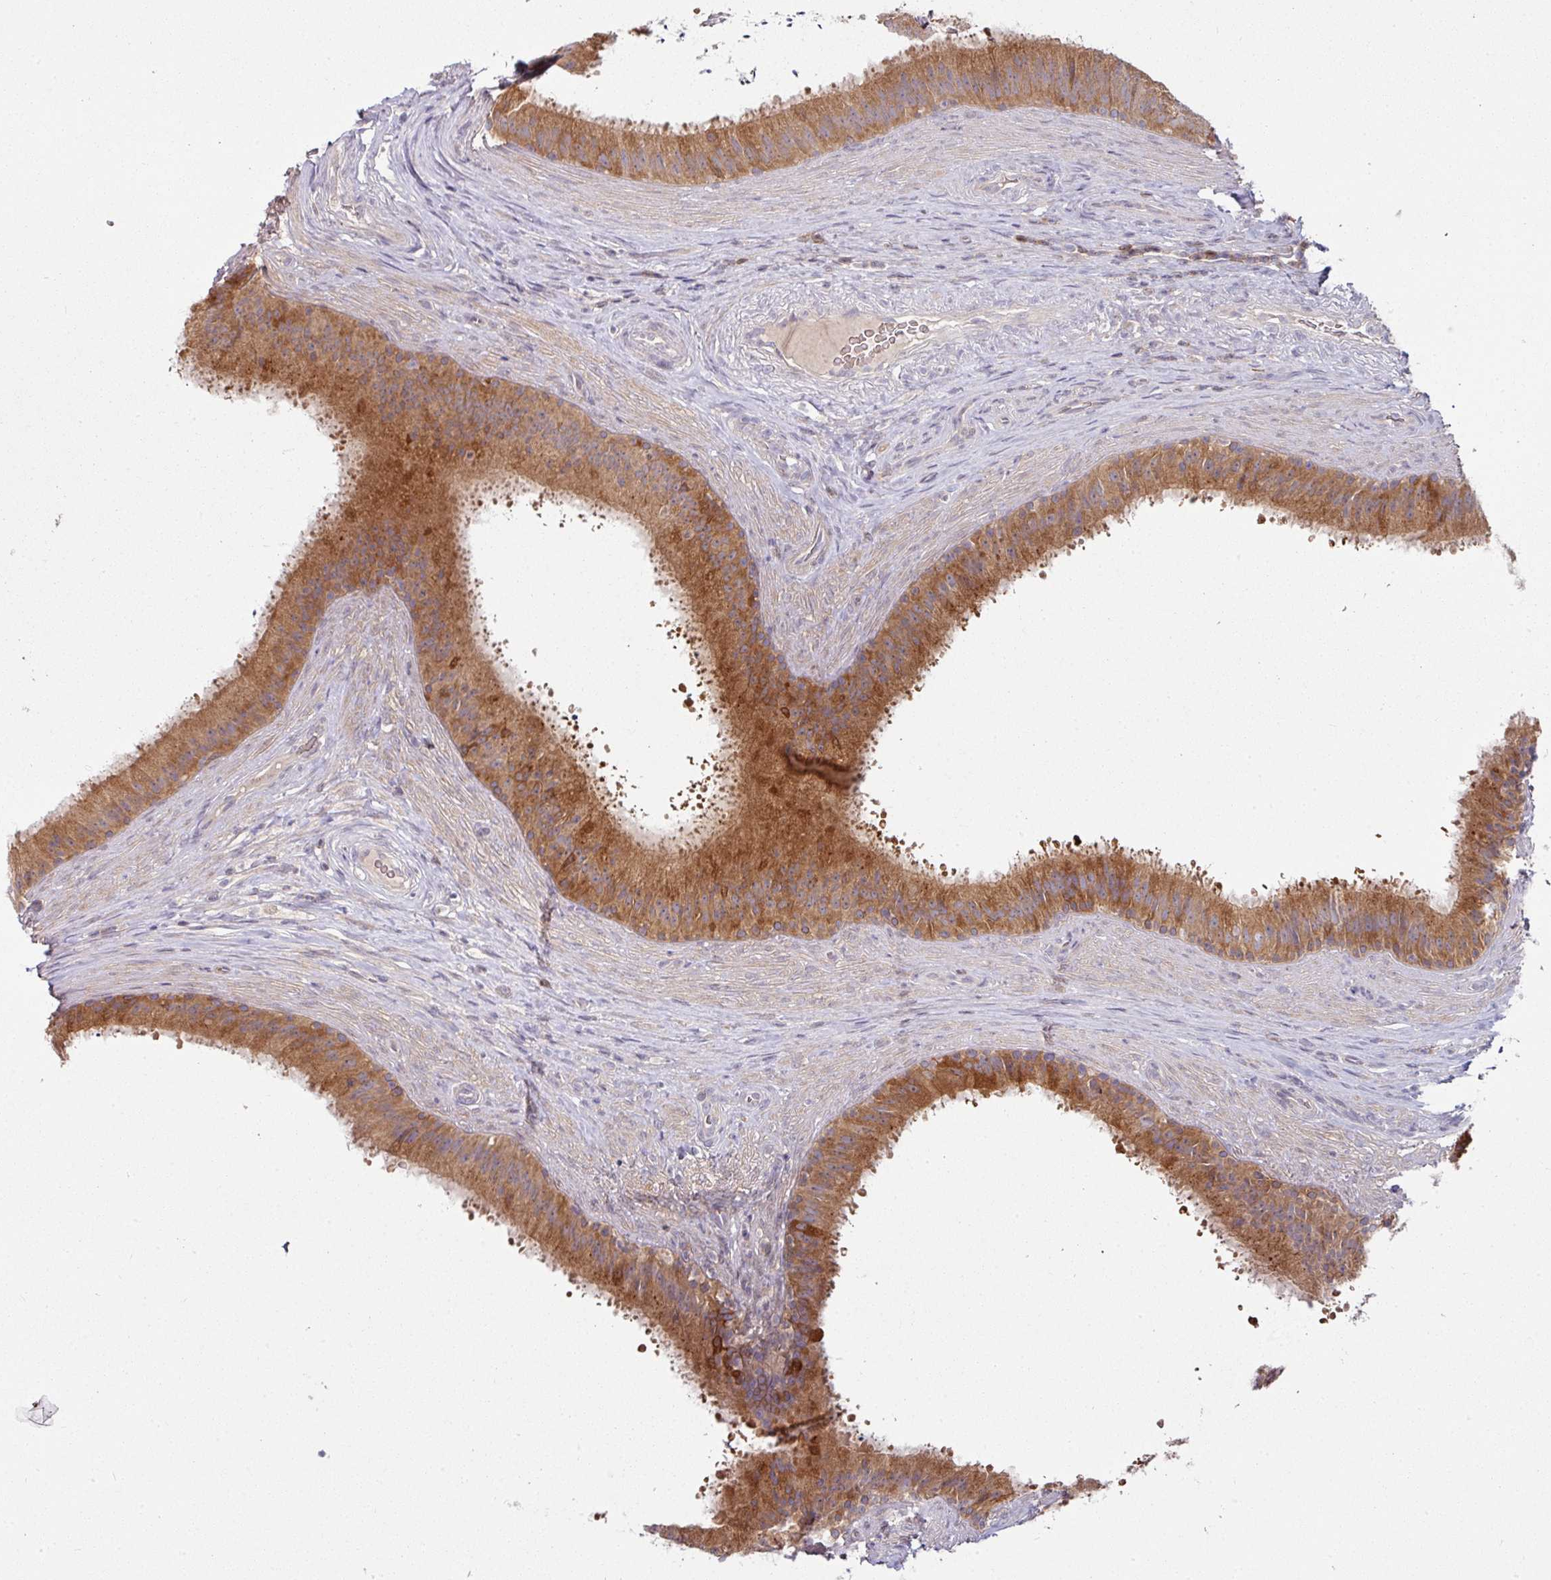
{"staining": {"intensity": "strong", "quantity": "25%-75%", "location": "cytoplasmic/membranous"}, "tissue": "epididymis", "cell_type": "Glandular cells", "image_type": "normal", "snomed": [{"axis": "morphology", "description": "Normal tissue, NOS"}, {"axis": "topography", "description": "Testis"}, {"axis": "topography", "description": "Epididymis"}], "caption": "DAB immunohistochemical staining of normal epididymis exhibits strong cytoplasmic/membranous protein staining in about 25%-75% of glandular cells.", "gene": "SLAMF6", "patient": {"sex": "male", "age": 41}}